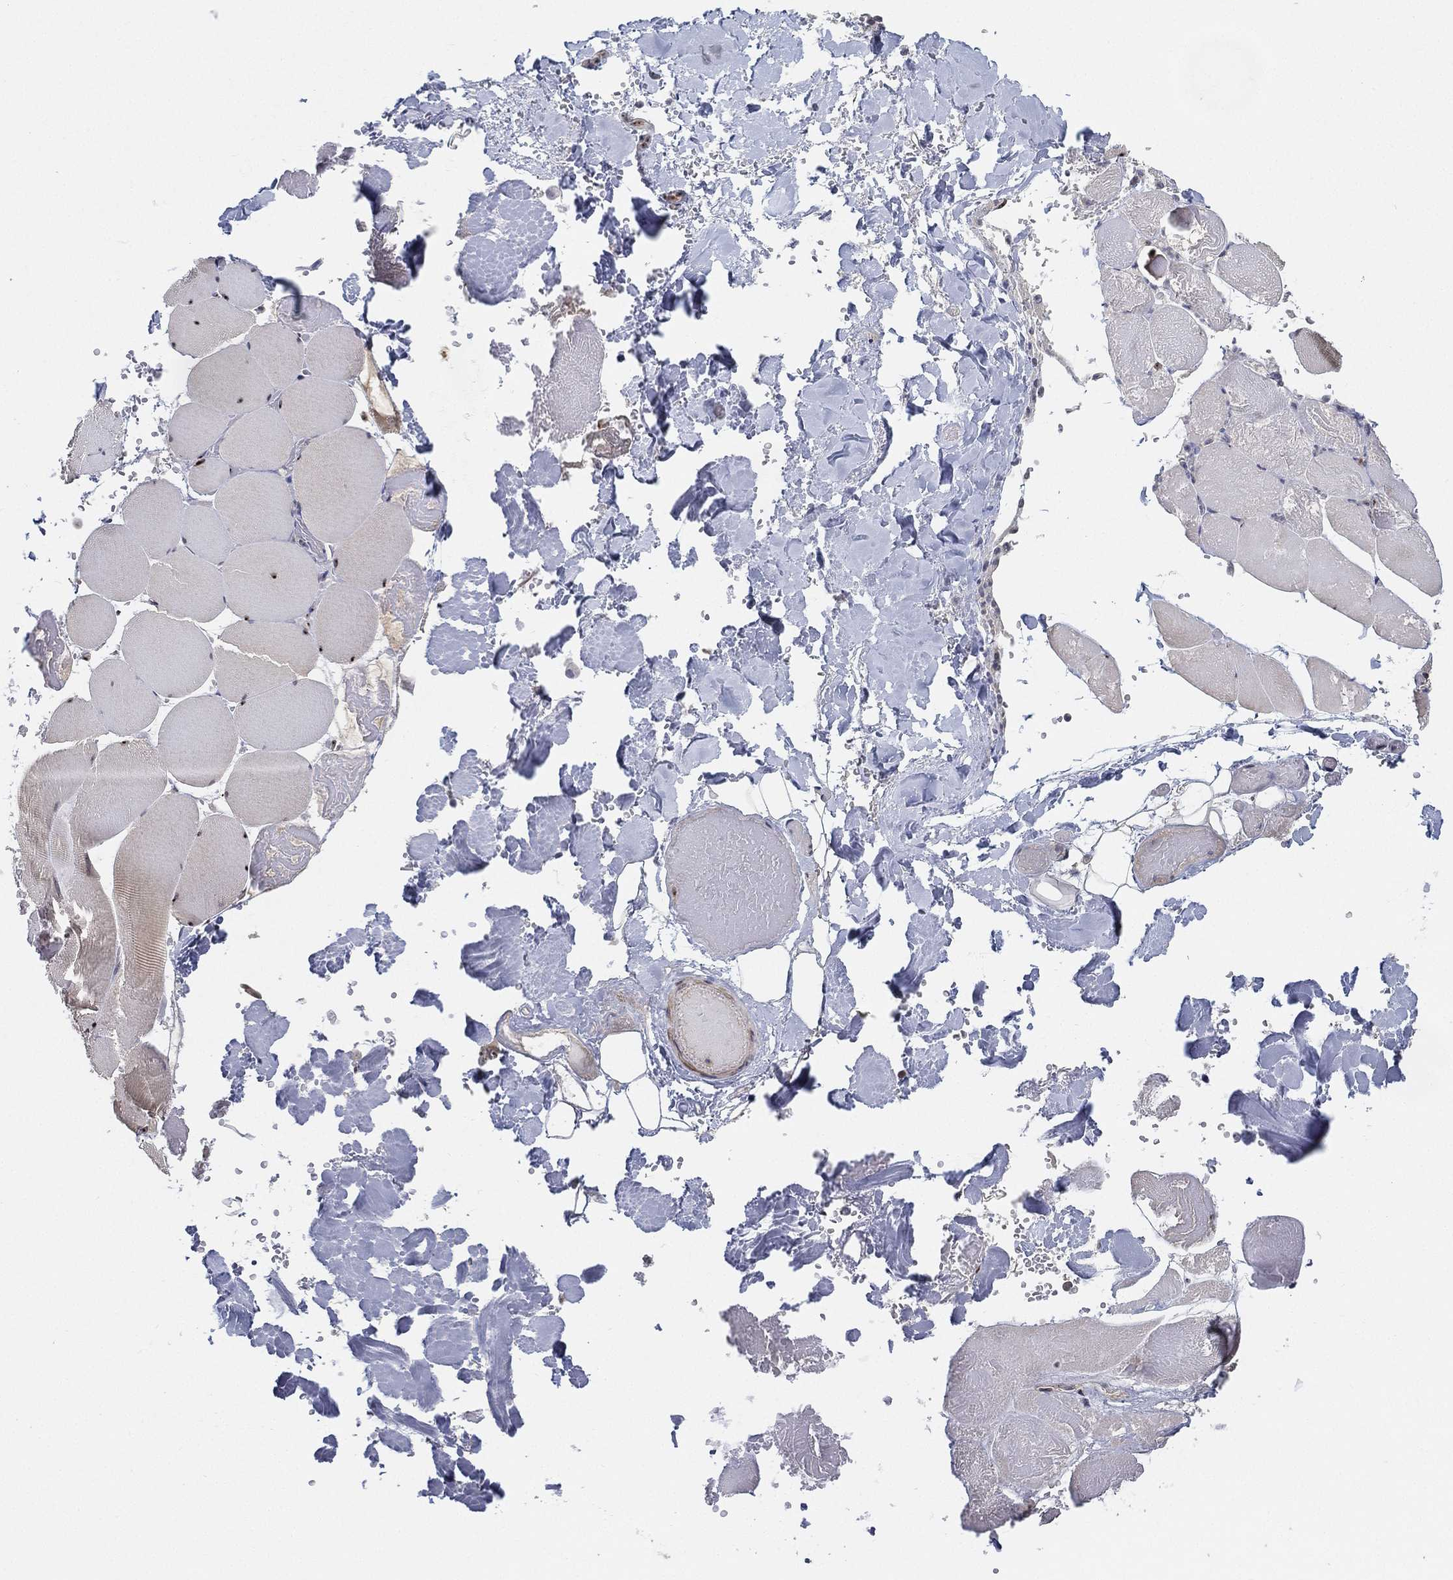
{"staining": {"intensity": "strong", "quantity": "25%-75%", "location": "nuclear"}, "tissue": "skeletal muscle", "cell_type": "Myocytes", "image_type": "normal", "snomed": [{"axis": "morphology", "description": "Normal tissue, NOS"}, {"axis": "morphology", "description": "Malignant melanoma, Metastatic site"}, {"axis": "topography", "description": "Skeletal muscle"}], "caption": "DAB (3,3'-diaminobenzidine) immunohistochemical staining of unremarkable human skeletal muscle shows strong nuclear protein positivity in approximately 25%-75% of myocytes. (IHC, brightfield microscopy, high magnification).", "gene": "PPP1R16B", "patient": {"sex": "male", "age": 50}}